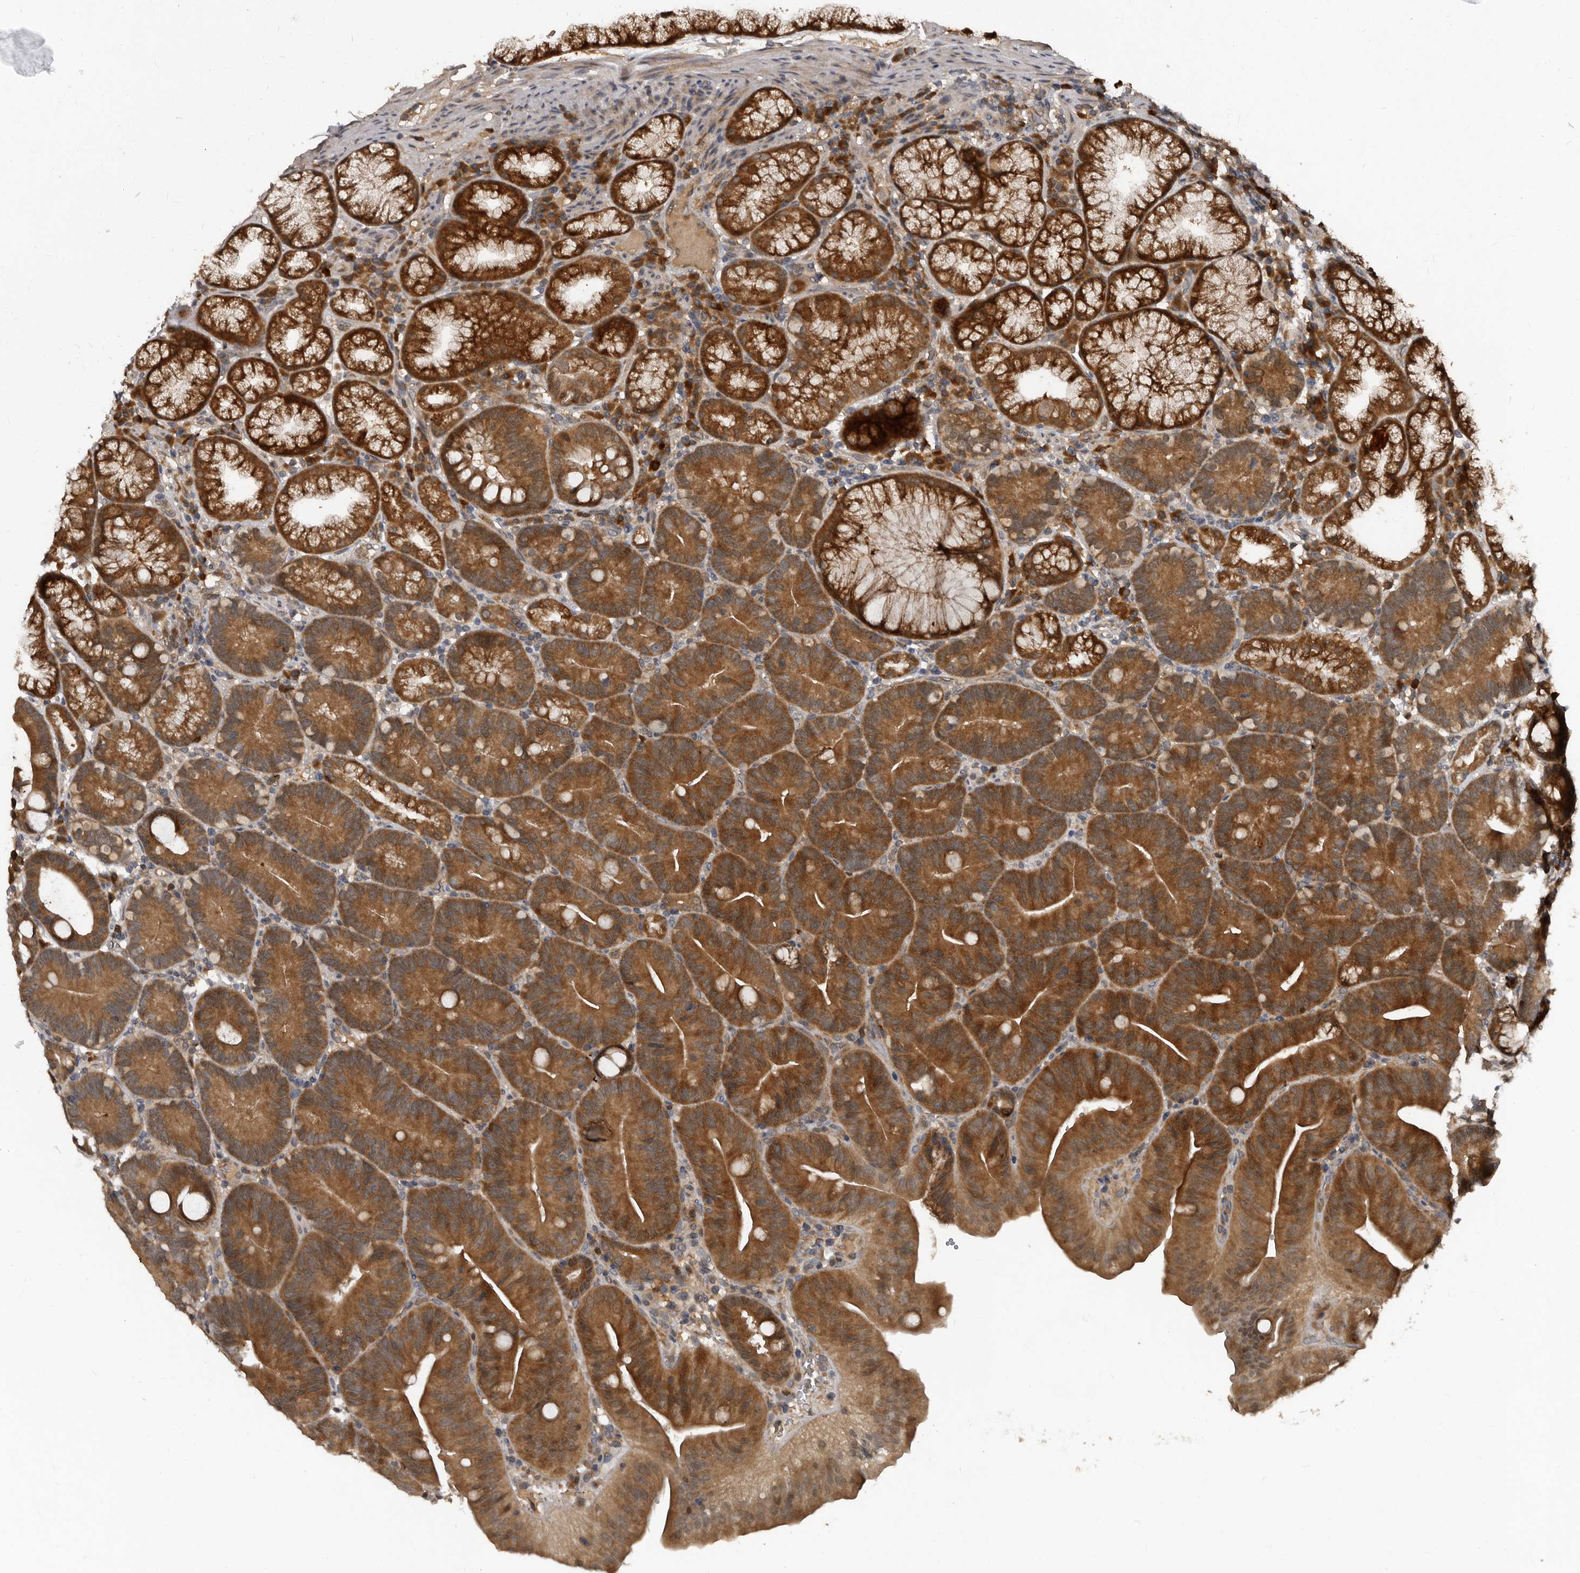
{"staining": {"intensity": "strong", "quantity": "25%-75%", "location": "cytoplasmic/membranous"}, "tissue": "duodenum", "cell_type": "Glandular cells", "image_type": "normal", "snomed": [{"axis": "morphology", "description": "Normal tissue, NOS"}, {"axis": "topography", "description": "Duodenum"}], "caption": "An IHC photomicrograph of unremarkable tissue is shown. Protein staining in brown highlights strong cytoplasmic/membranous positivity in duodenum within glandular cells.", "gene": "PMVK", "patient": {"sex": "male", "age": 54}}